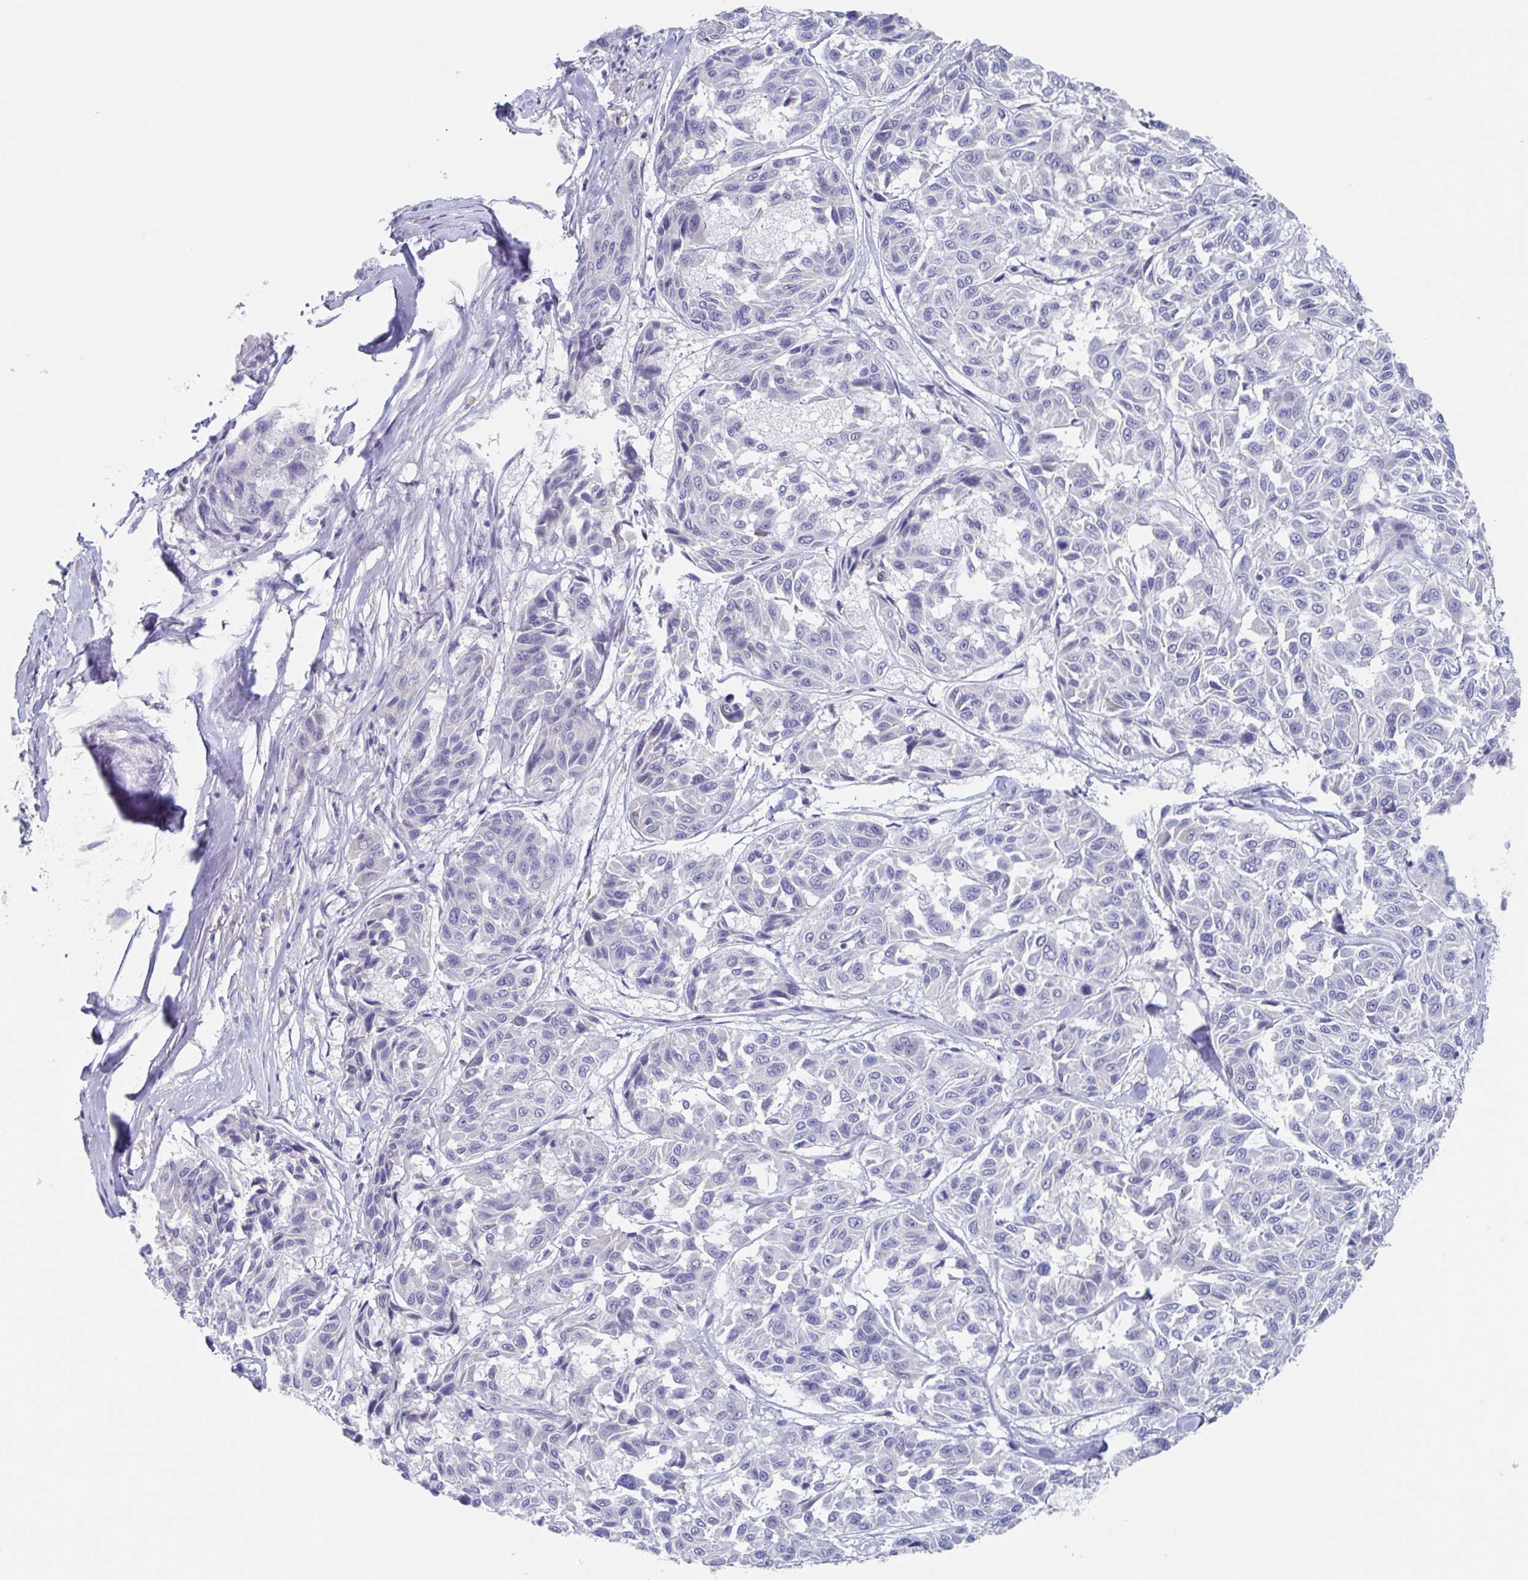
{"staining": {"intensity": "negative", "quantity": "none", "location": "none"}, "tissue": "melanoma", "cell_type": "Tumor cells", "image_type": "cancer", "snomed": [{"axis": "morphology", "description": "Malignant melanoma, NOS"}, {"axis": "topography", "description": "Skin"}], "caption": "This is a histopathology image of immunohistochemistry (IHC) staining of malignant melanoma, which shows no expression in tumor cells. The staining was performed using DAB to visualize the protein expression in brown, while the nuclei were stained in blue with hematoxylin (Magnification: 20x).", "gene": "NOXRED1", "patient": {"sex": "female", "age": 66}}